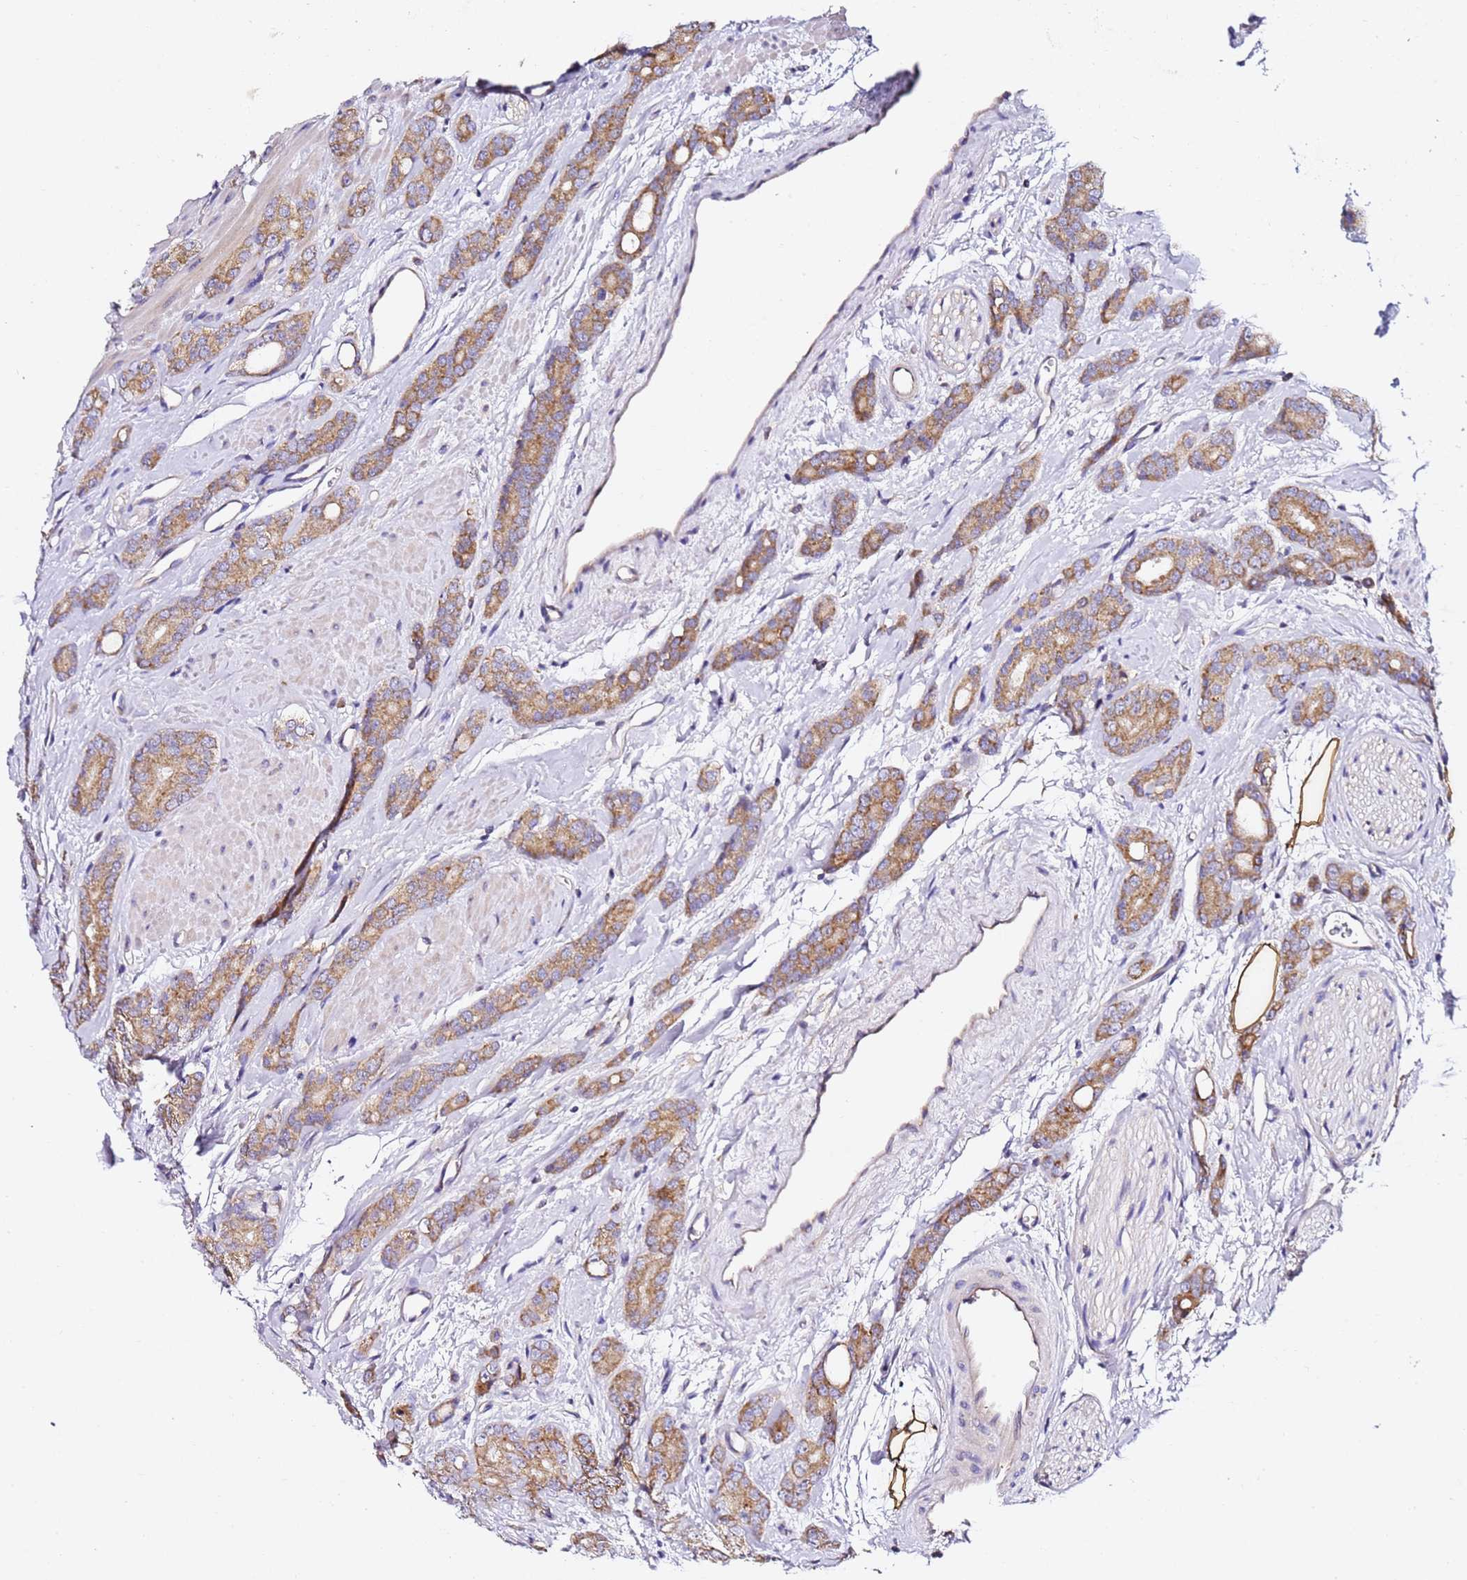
{"staining": {"intensity": "moderate", "quantity": ">75%", "location": "cytoplasmic/membranous"}, "tissue": "prostate cancer", "cell_type": "Tumor cells", "image_type": "cancer", "snomed": [{"axis": "morphology", "description": "Adenocarcinoma, High grade"}, {"axis": "topography", "description": "Prostate"}], "caption": "Immunohistochemical staining of human prostate adenocarcinoma (high-grade) shows moderate cytoplasmic/membranous protein staining in about >75% of tumor cells.", "gene": "C19orf12", "patient": {"sex": "male", "age": 62}}